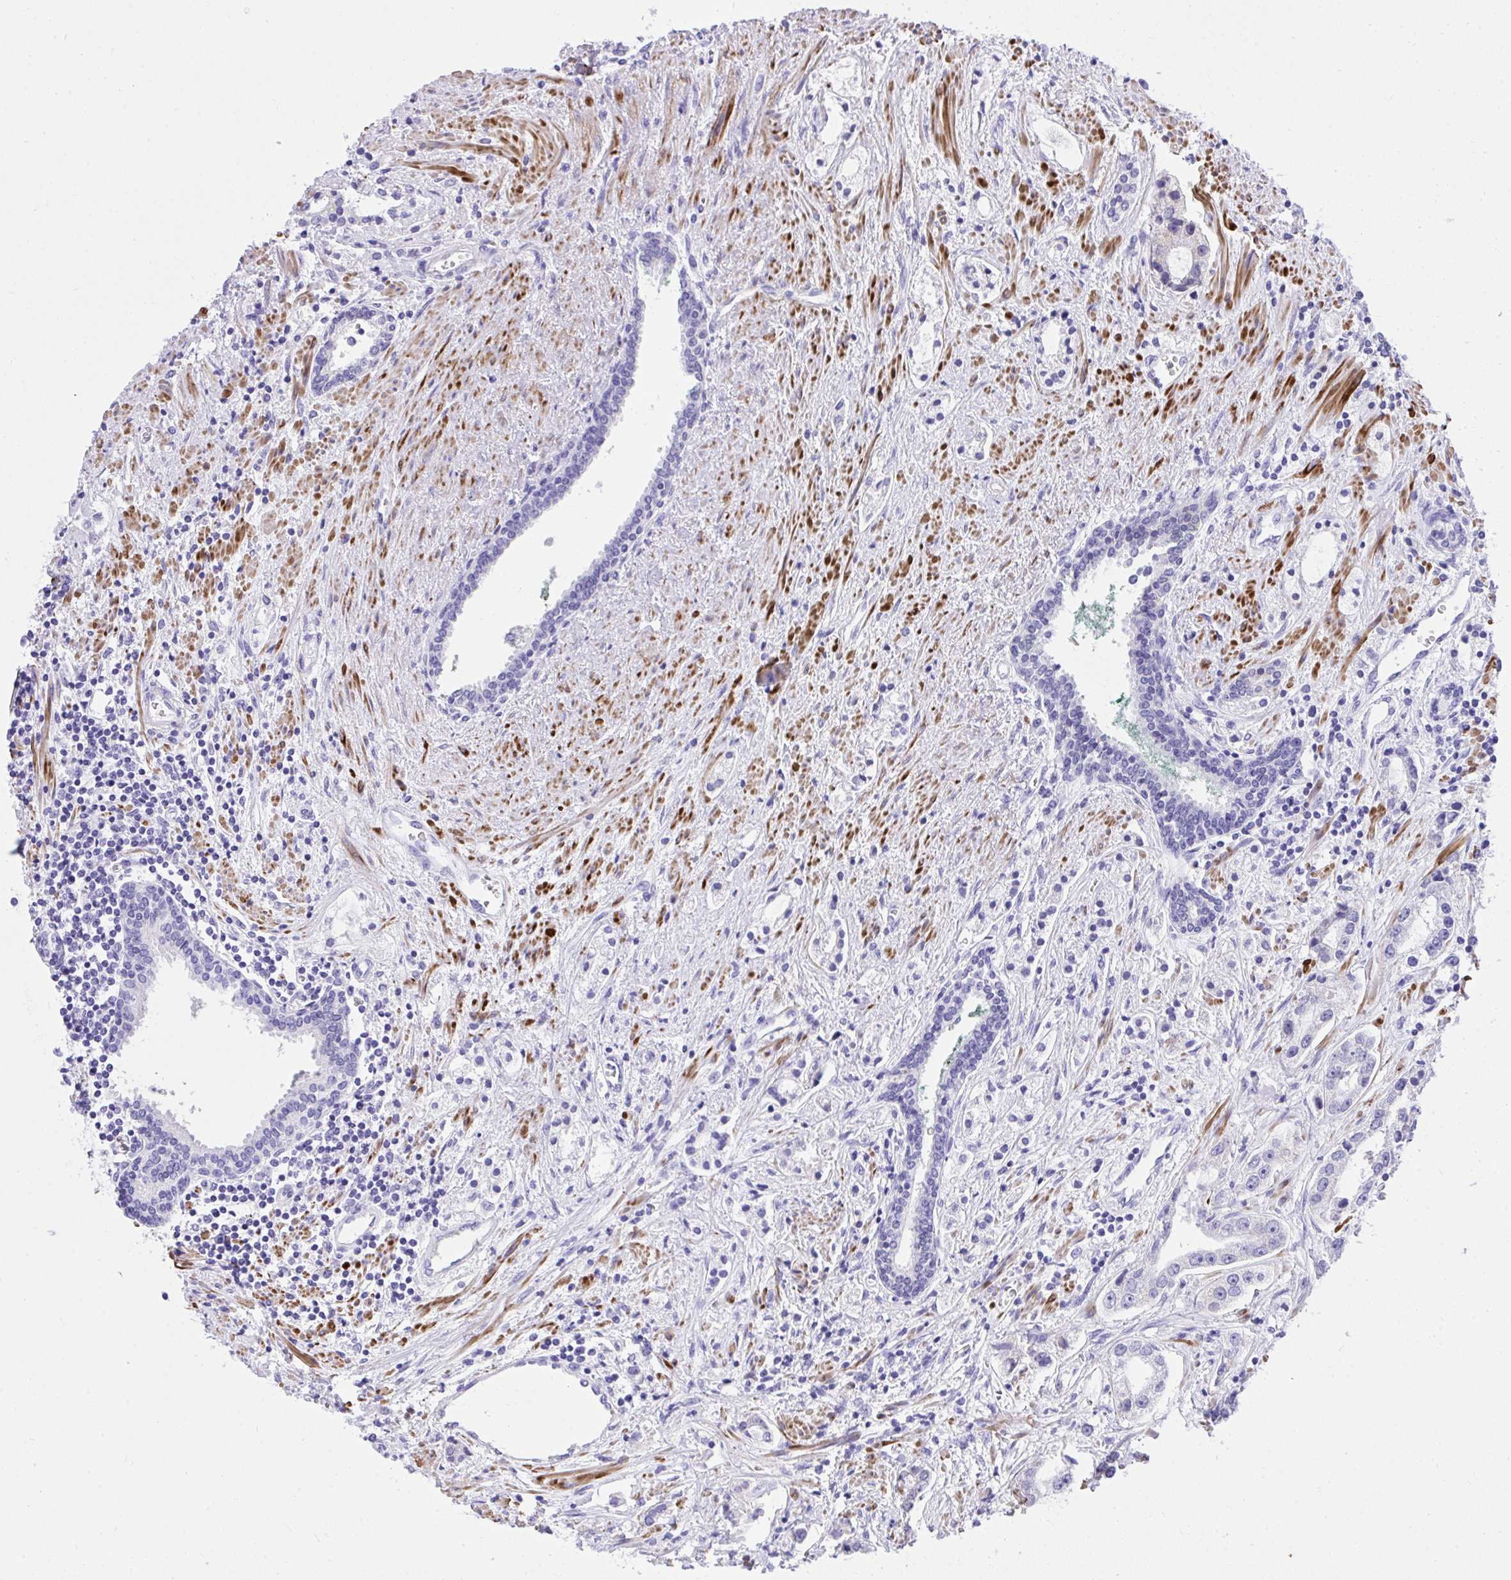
{"staining": {"intensity": "negative", "quantity": "none", "location": "none"}, "tissue": "prostate cancer", "cell_type": "Tumor cells", "image_type": "cancer", "snomed": [{"axis": "morphology", "description": "Adenocarcinoma, Medium grade"}, {"axis": "topography", "description": "Prostate"}], "caption": "Human prostate cancer (medium-grade adenocarcinoma) stained for a protein using immunohistochemistry (IHC) shows no expression in tumor cells.", "gene": "KCNN4", "patient": {"sex": "male", "age": 57}}